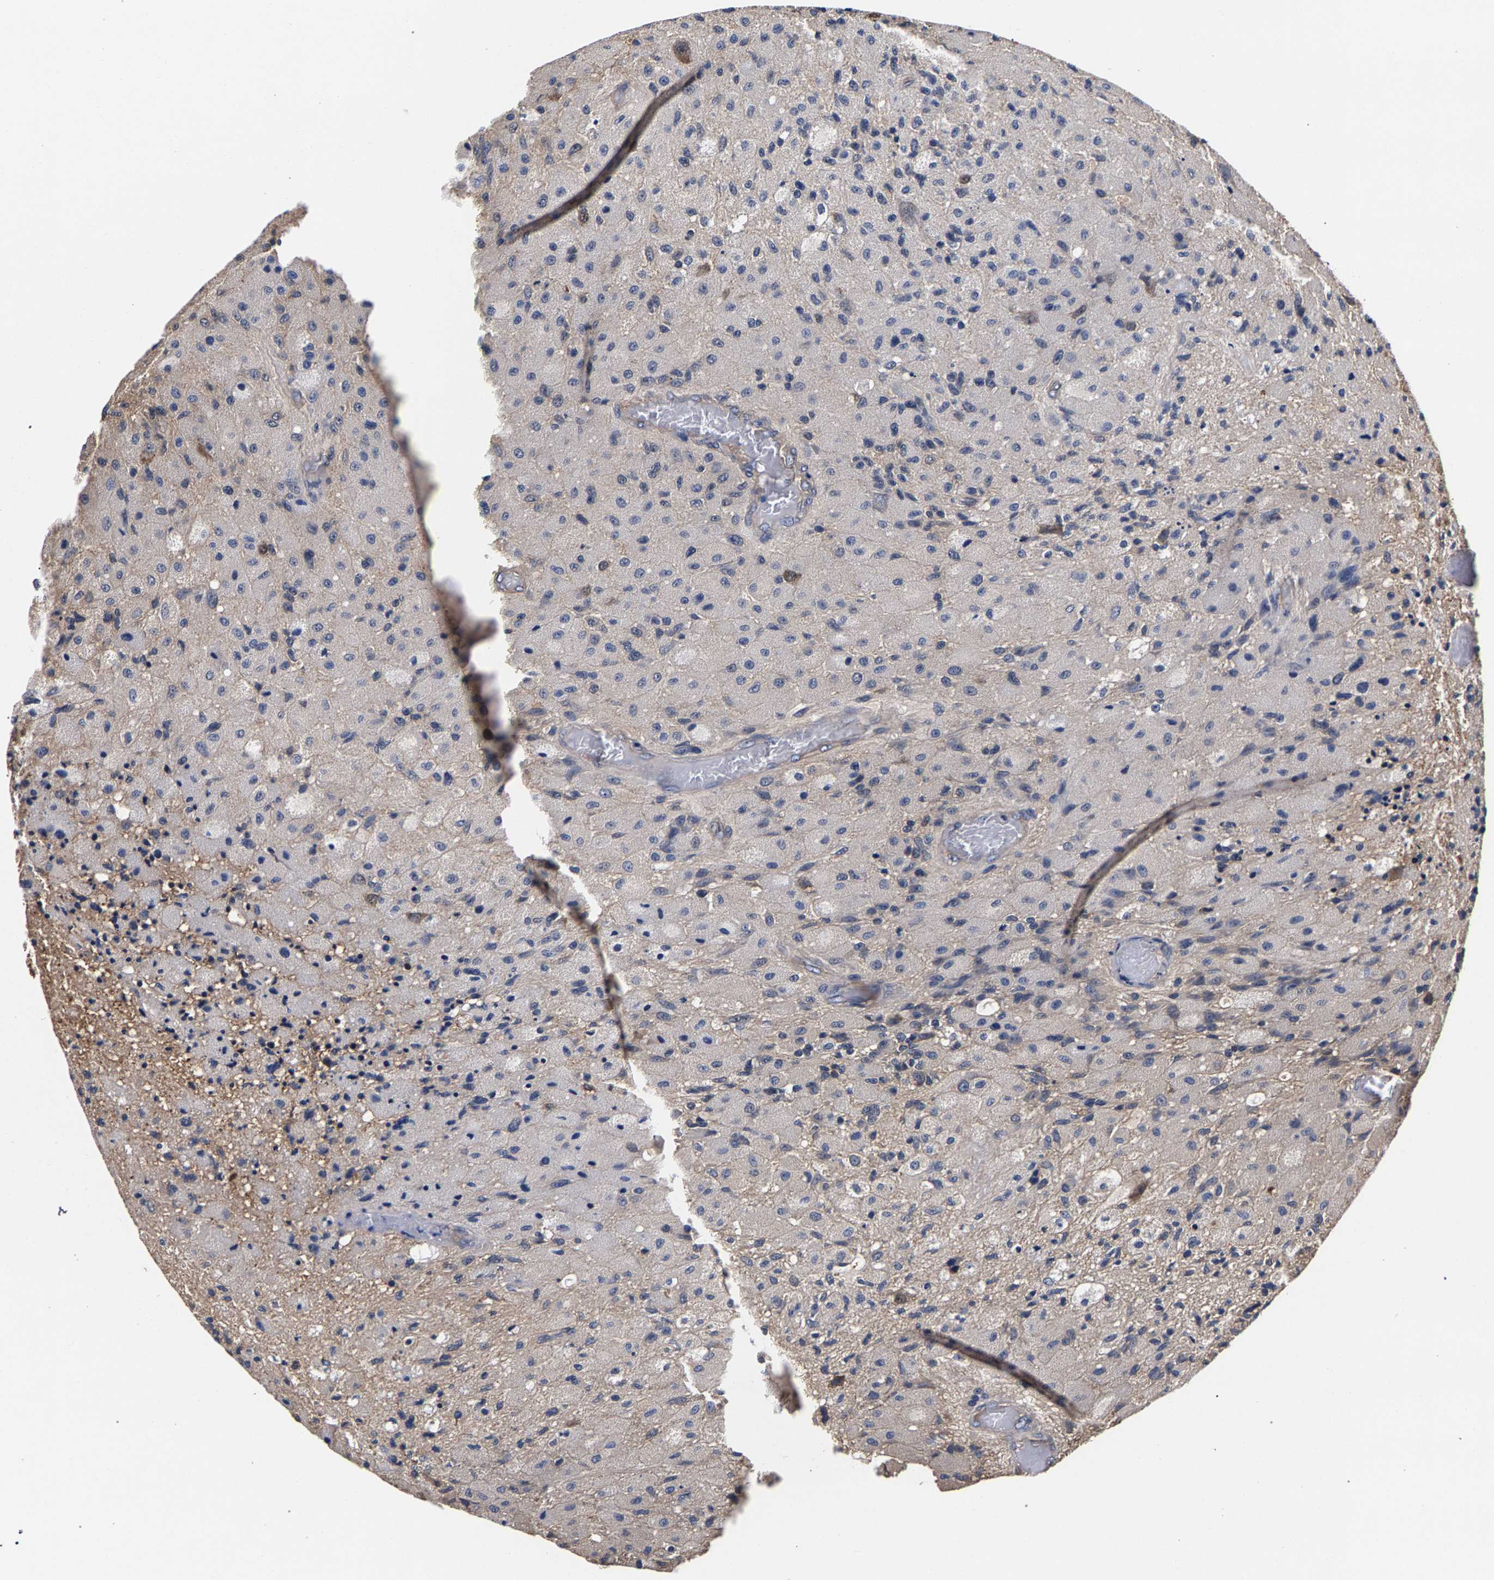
{"staining": {"intensity": "negative", "quantity": "none", "location": "none"}, "tissue": "glioma", "cell_type": "Tumor cells", "image_type": "cancer", "snomed": [{"axis": "morphology", "description": "Normal tissue, NOS"}, {"axis": "morphology", "description": "Glioma, malignant, High grade"}, {"axis": "topography", "description": "Cerebral cortex"}], "caption": "High power microscopy photomicrograph of an immunohistochemistry (IHC) micrograph of glioma, revealing no significant positivity in tumor cells. (Stains: DAB immunohistochemistry (IHC) with hematoxylin counter stain, Microscopy: brightfield microscopy at high magnification).", "gene": "MARCHF7", "patient": {"sex": "male", "age": 77}}